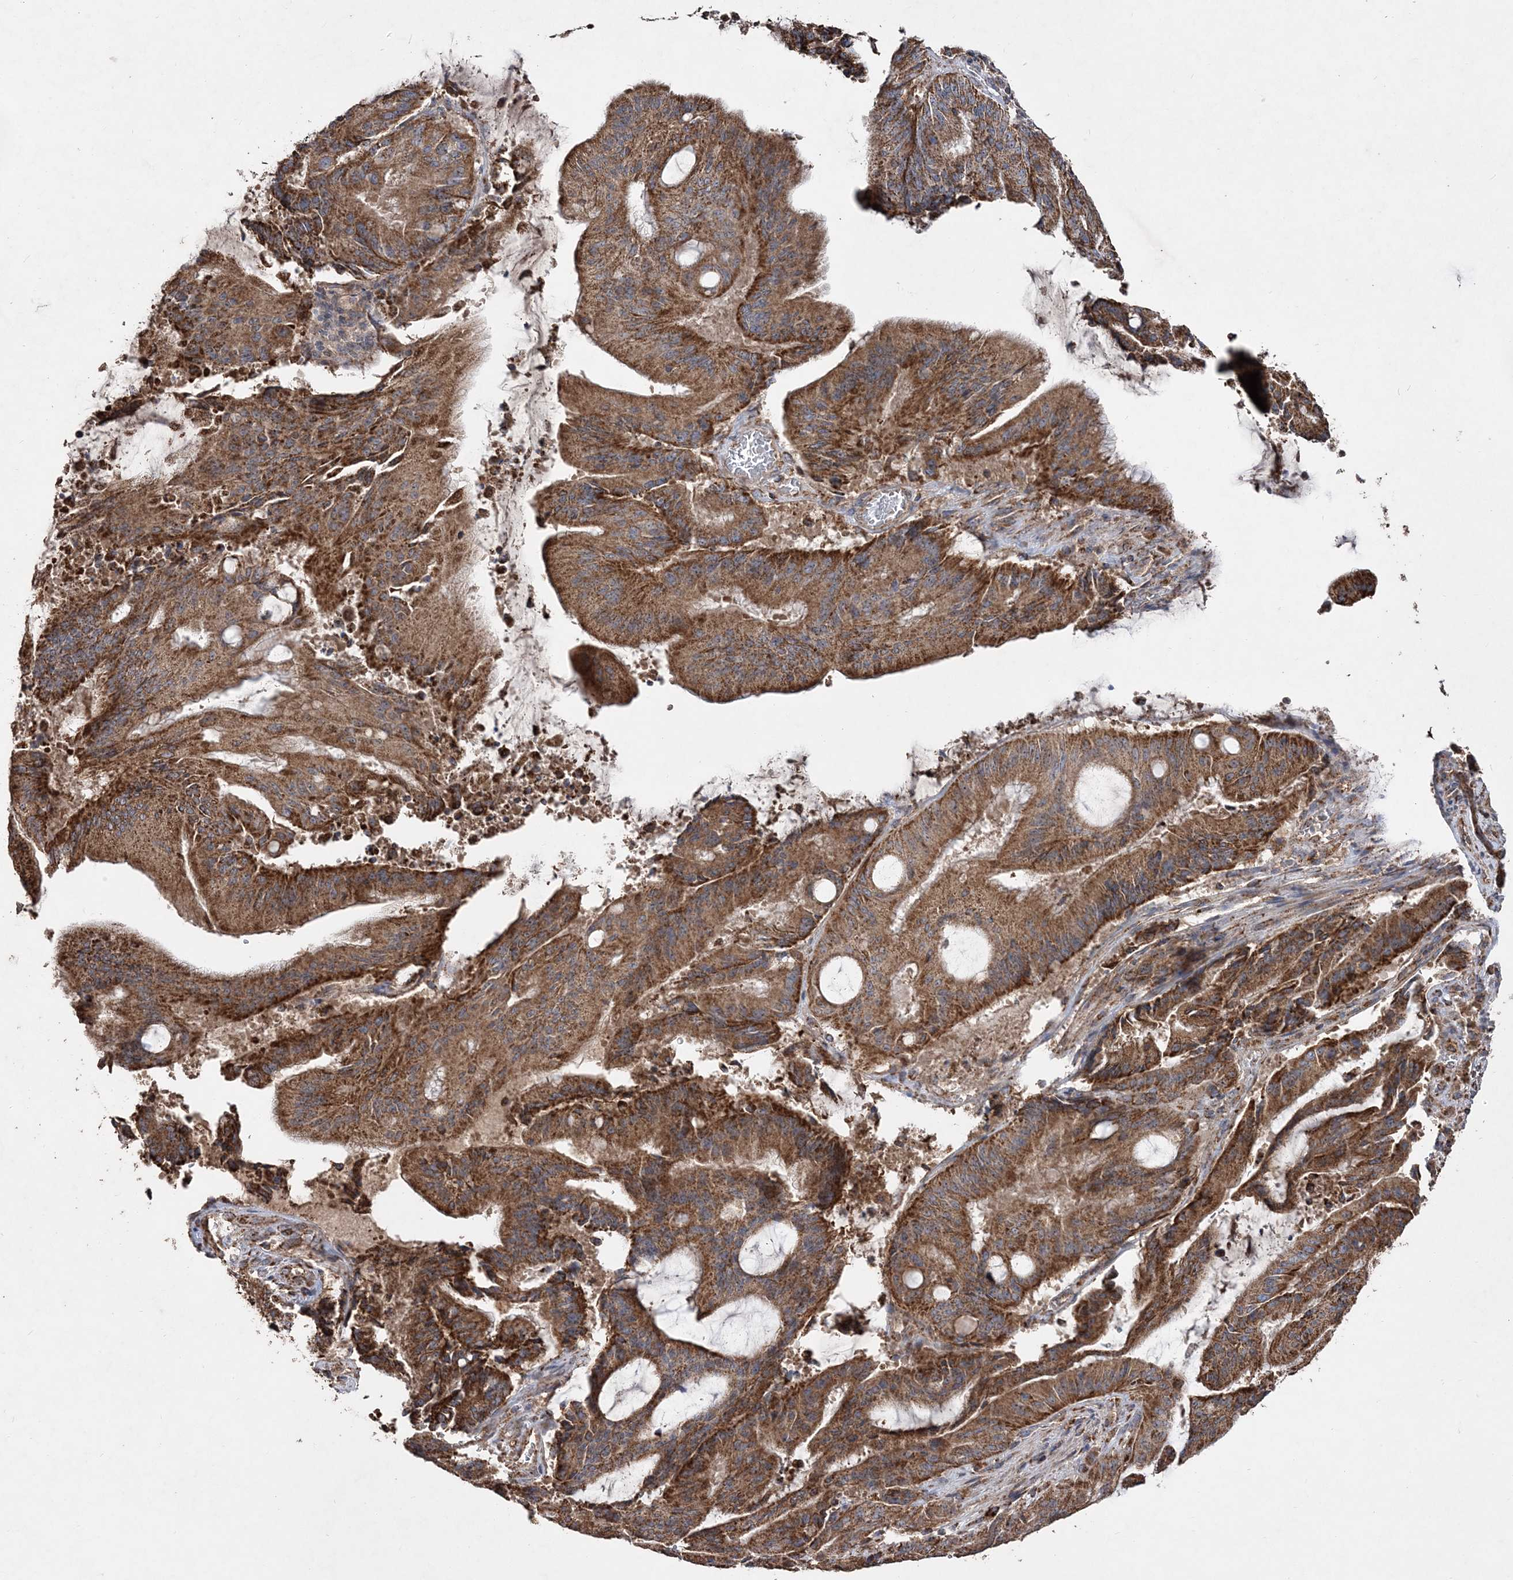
{"staining": {"intensity": "strong", "quantity": ">75%", "location": "cytoplasmic/membranous"}, "tissue": "liver cancer", "cell_type": "Tumor cells", "image_type": "cancer", "snomed": [{"axis": "morphology", "description": "Normal tissue, NOS"}, {"axis": "morphology", "description": "Cholangiocarcinoma"}, {"axis": "topography", "description": "Liver"}, {"axis": "topography", "description": "Peripheral nerve tissue"}], "caption": "Protein analysis of liver cholangiocarcinoma tissue exhibits strong cytoplasmic/membranous staining in about >75% of tumor cells.", "gene": "POC5", "patient": {"sex": "female", "age": 73}}